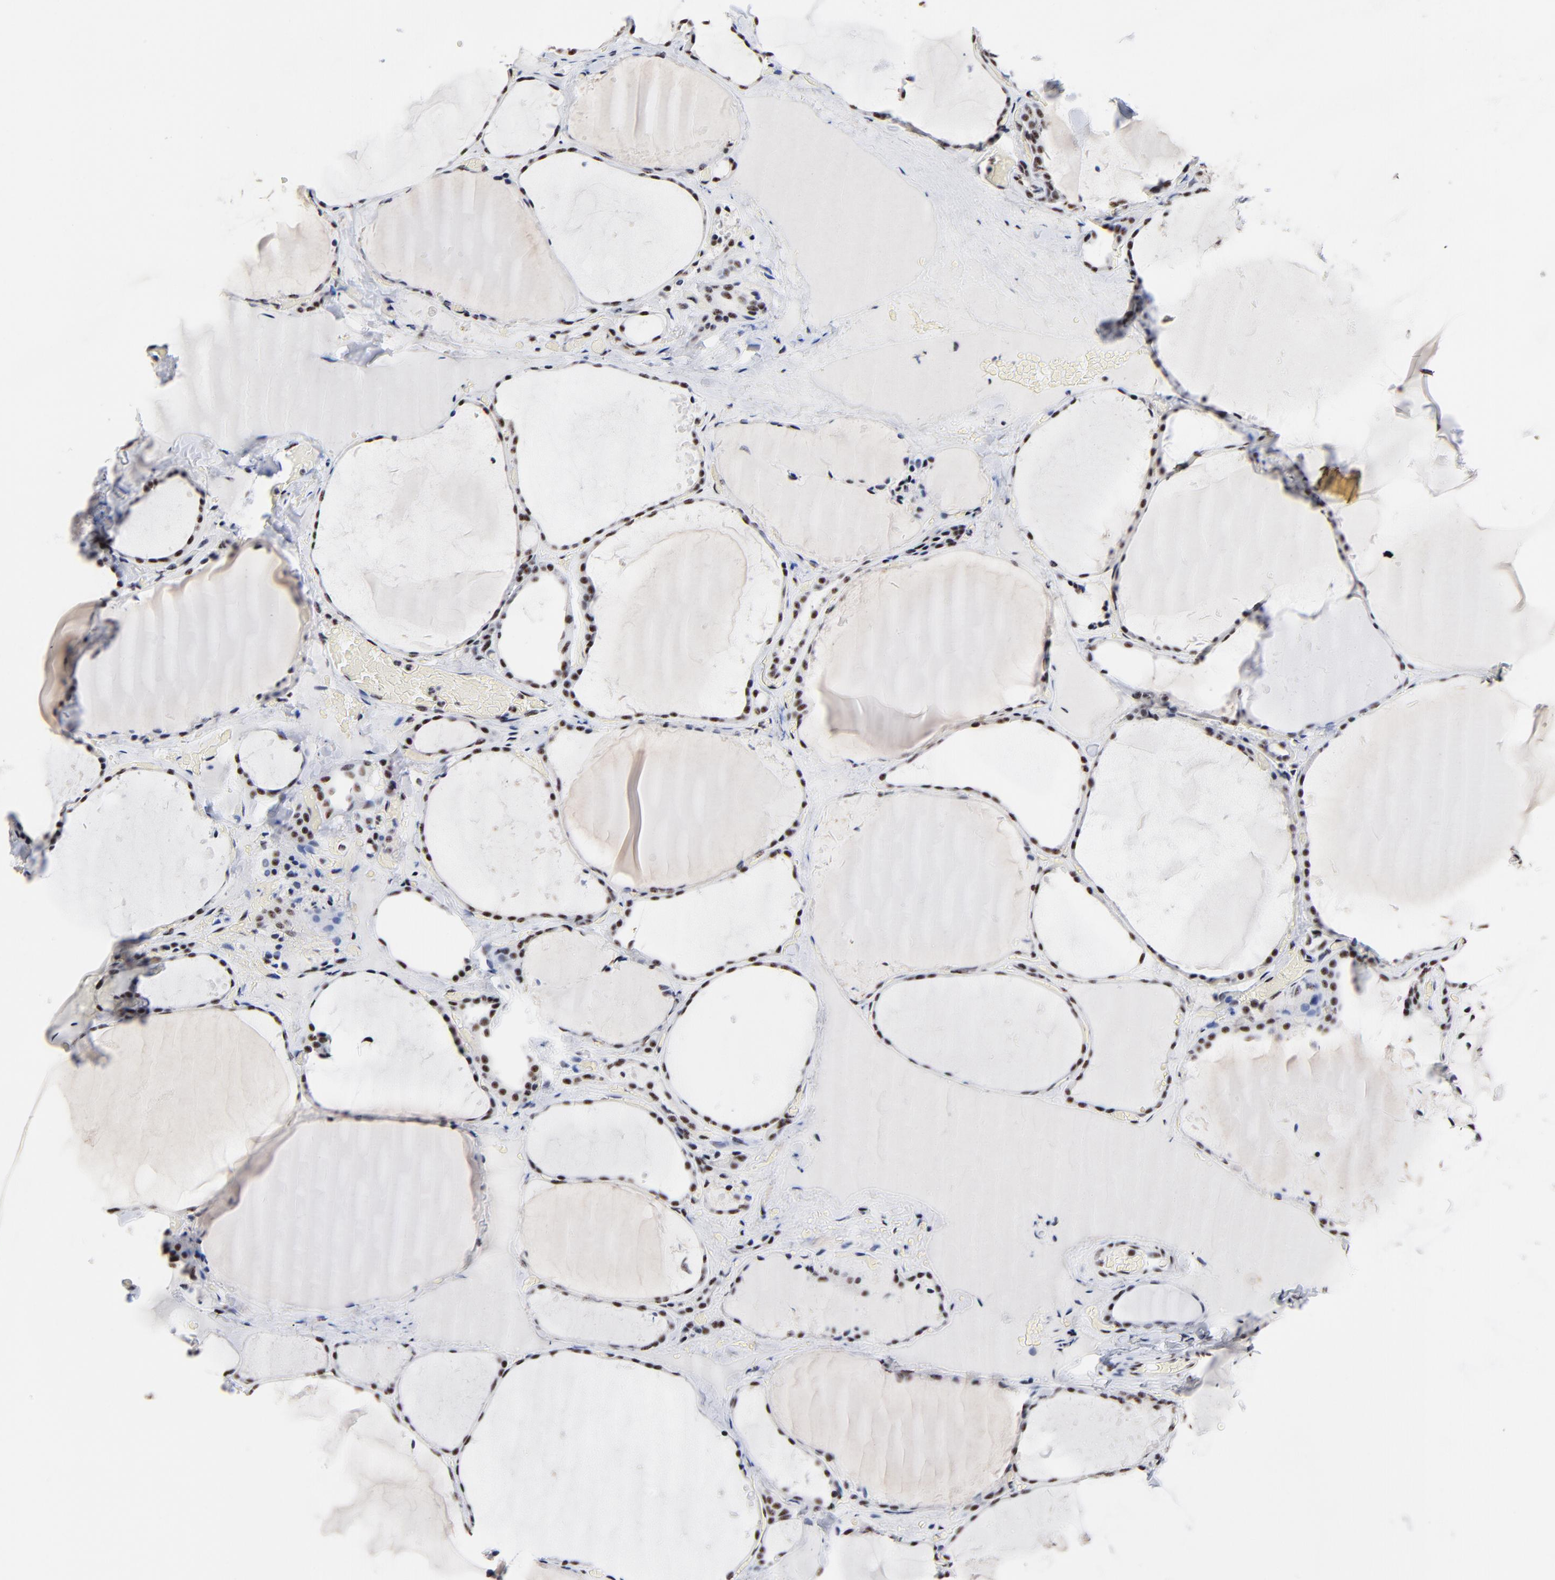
{"staining": {"intensity": "moderate", "quantity": ">75%", "location": "nuclear"}, "tissue": "thyroid gland", "cell_type": "Glandular cells", "image_type": "normal", "snomed": [{"axis": "morphology", "description": "Normal tissue, NOS"}, {"axis": "topography", "description": "Thyroid gland"}], "caption": "Protein analysis of unremarkable thyroid gland displays moderate nuclear staining in approximately >75% of glandular cells.", "gene": "MBD4", "patient": {"sex": "female", "age": 22}}